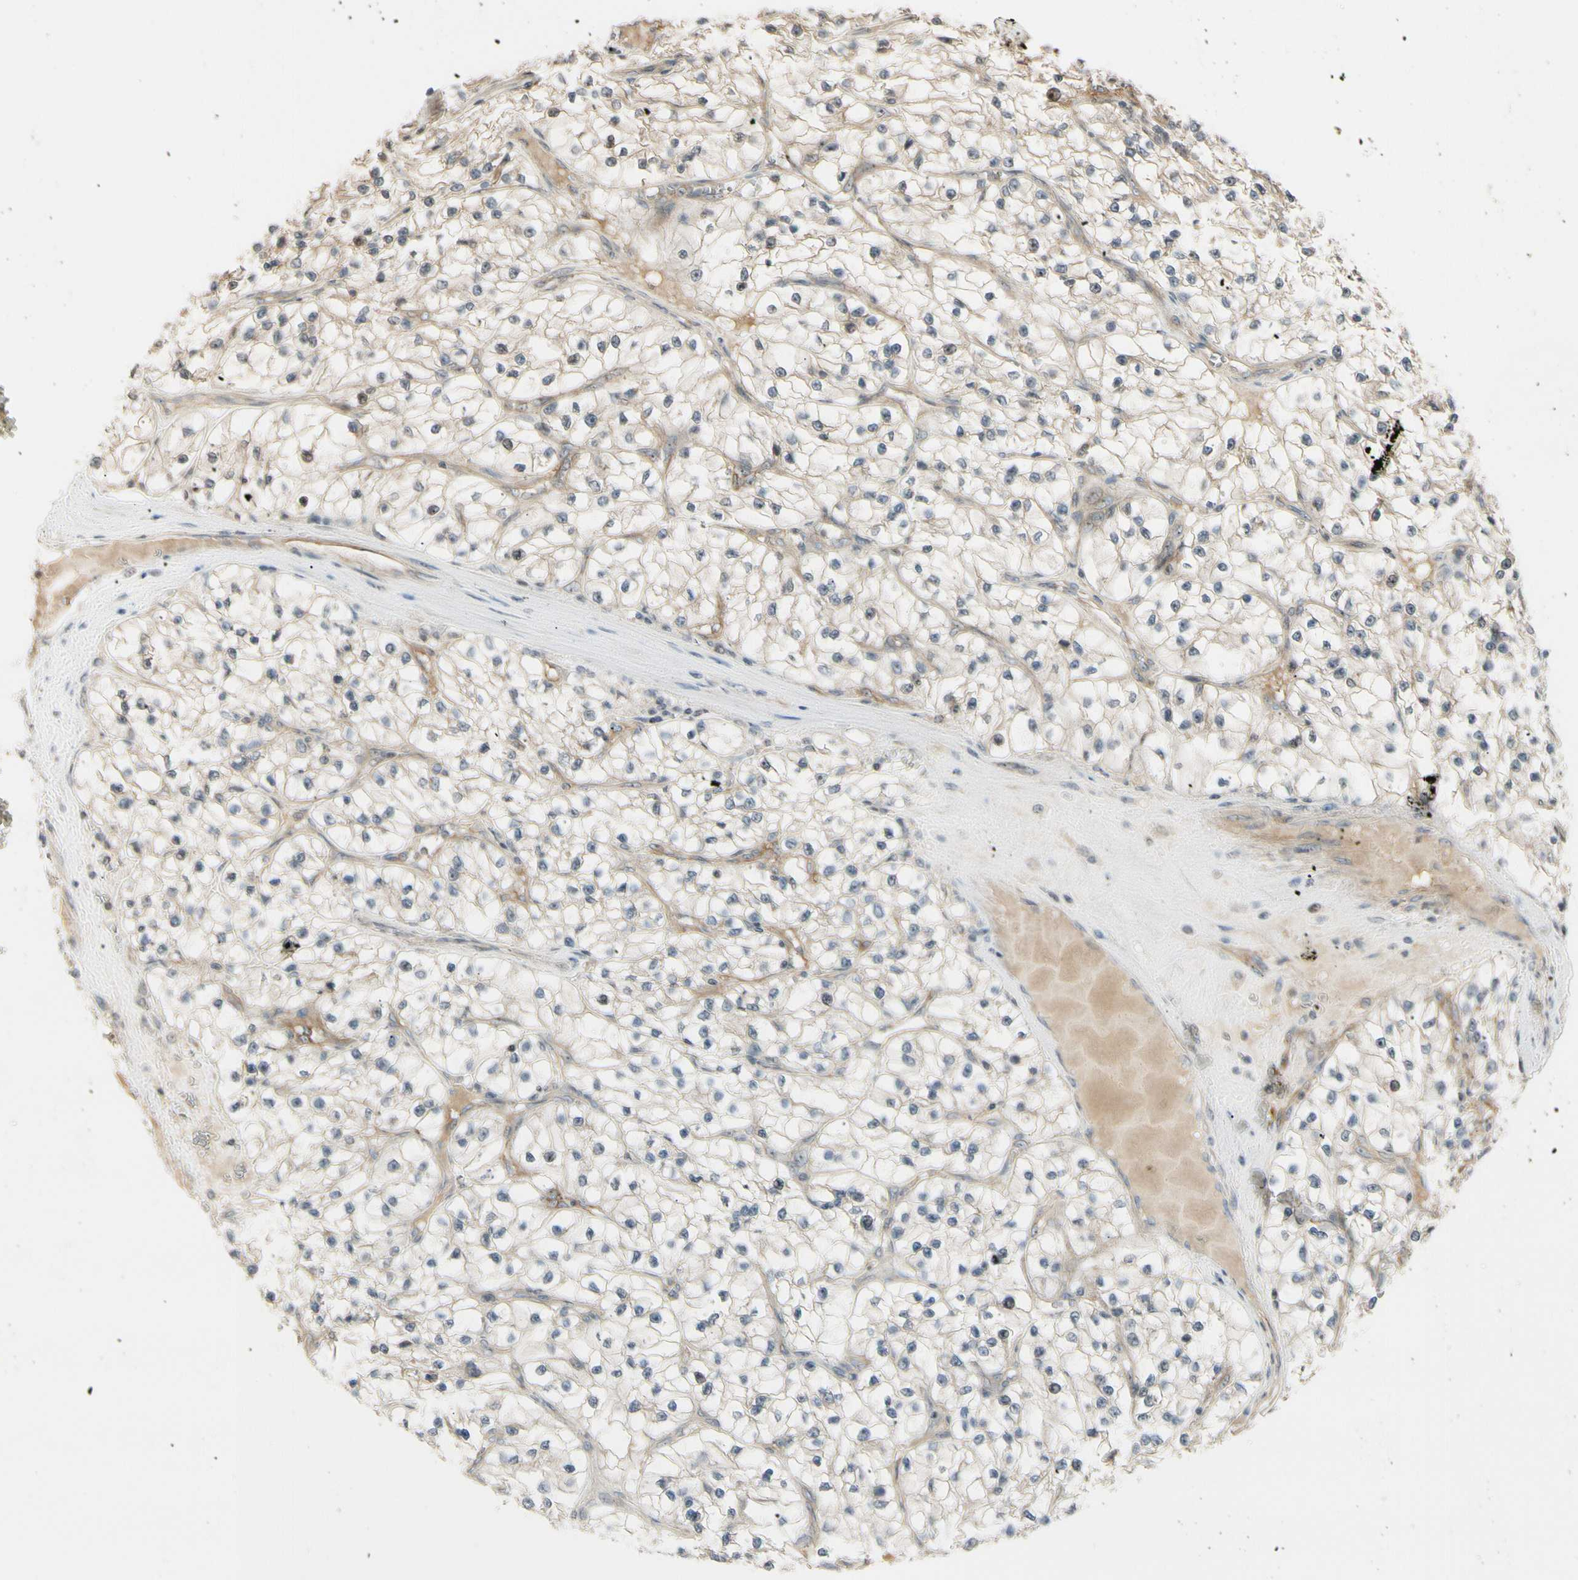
{"staining": {"intensity": "weak", "quantity": ">75%", "location": "cytoplasmic/membranous"}, "tissue": "renal cancer", "cell_type": "Tumor cells", "image_type": "cancer", "snomed": [{"axis": "morphology", "description": "Adenocarcinoma, NOS"}, {"axis": "topography", "description": "Kidney"}], "caption": "IHC of human renal adenocarcinoma displays low levels of weak cytoplasmic/membranous positivity in approximately >75% of tumor cells.", "gene": "NFYA", "patient": {"sex": "female", "age": 57}}